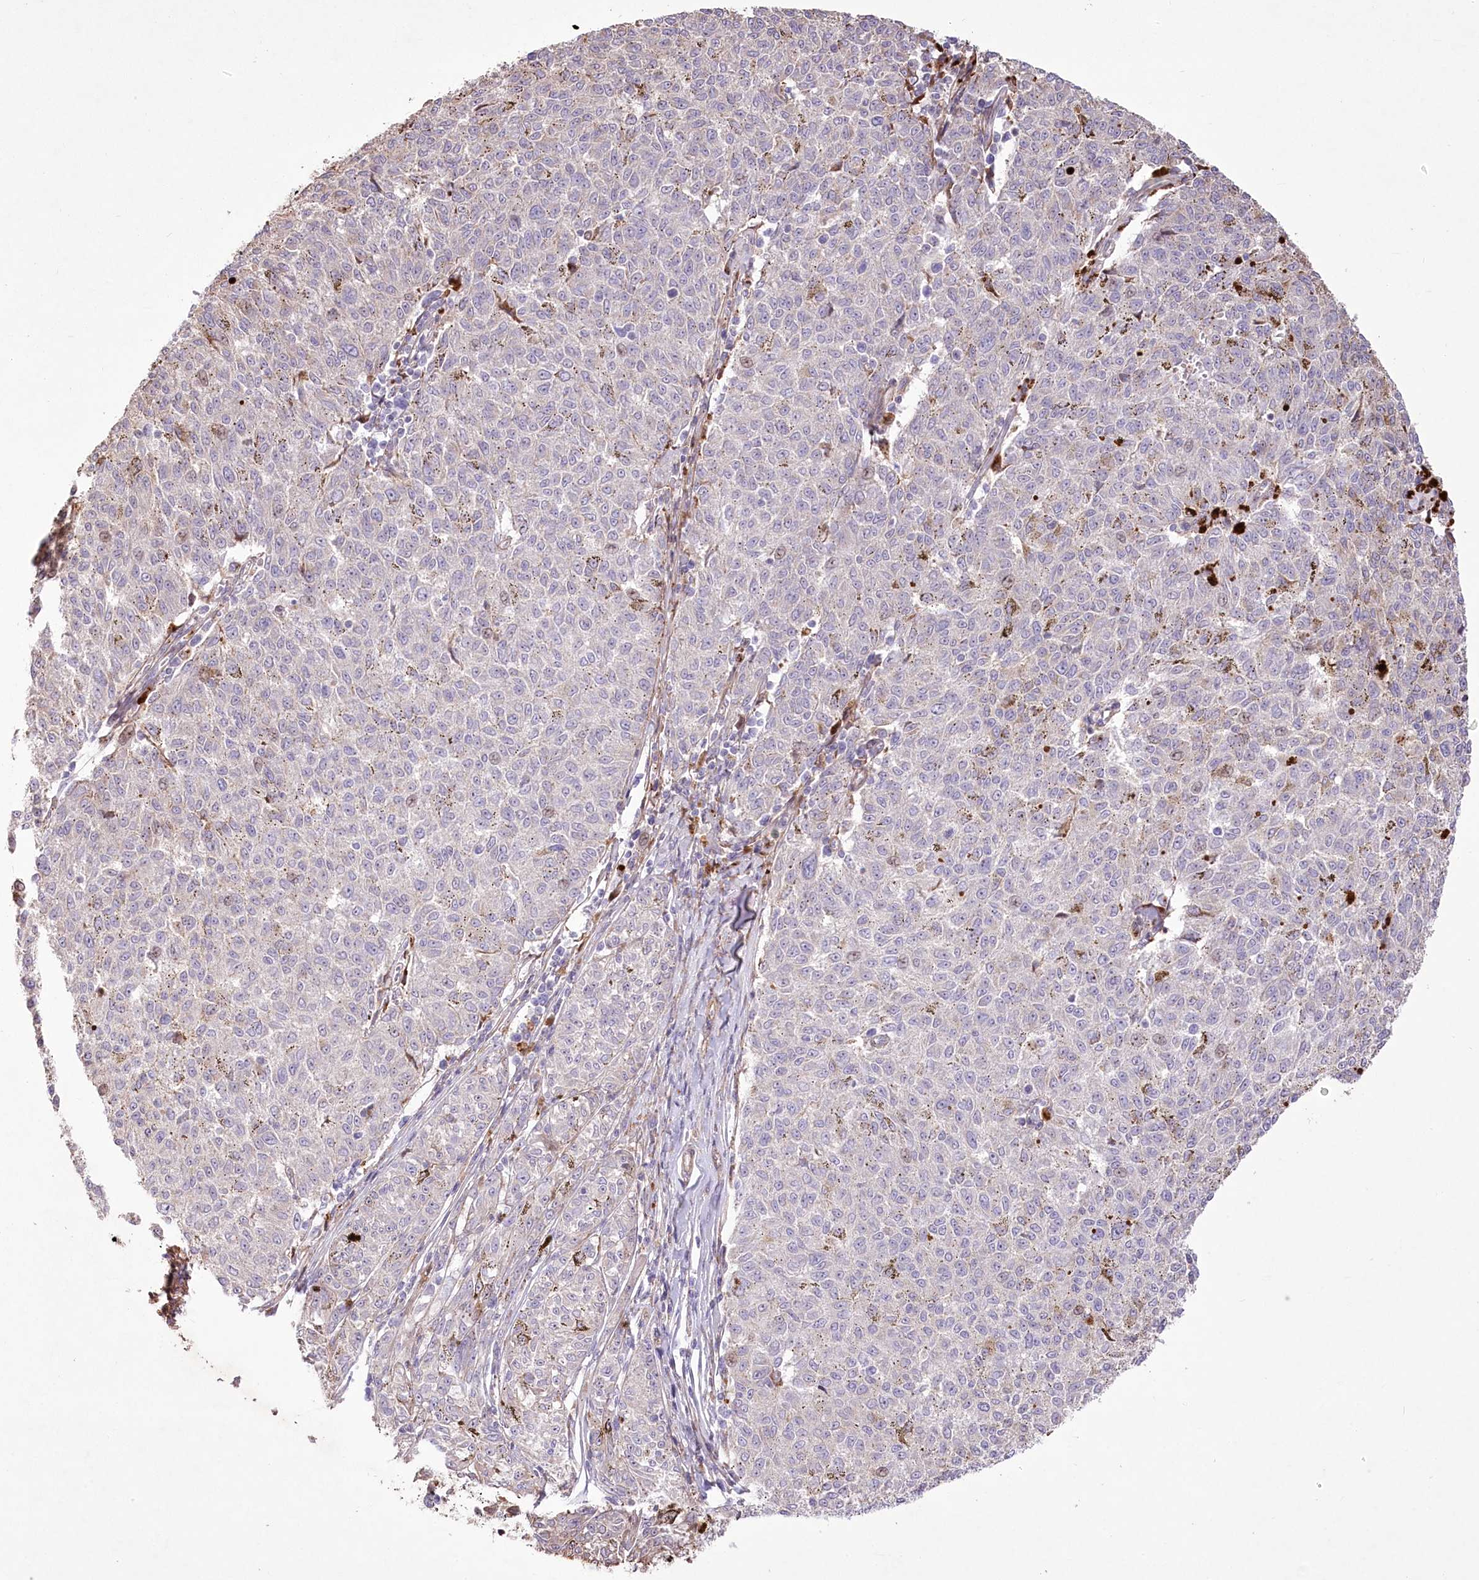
{"staining": {"intensity": "negative", "quantity": "none", "location": "none"}, "tissue": "melanoma", "cell_type": "Tumor cells", "image_type": "cancer", "snomed": [{"axis": "morphology", "description": "Malignant melanoma, NOS"}, {"axis": "topography", "description": "Skin"}], "caption": "High magnification brightfield microscopy of melanoma stained with DAB (brown) and counterstained with hematoxylin (blue): tumor cells show no significant expression.", "gene": "RNF24", "patient": {"sex": "female", "age": 72}}